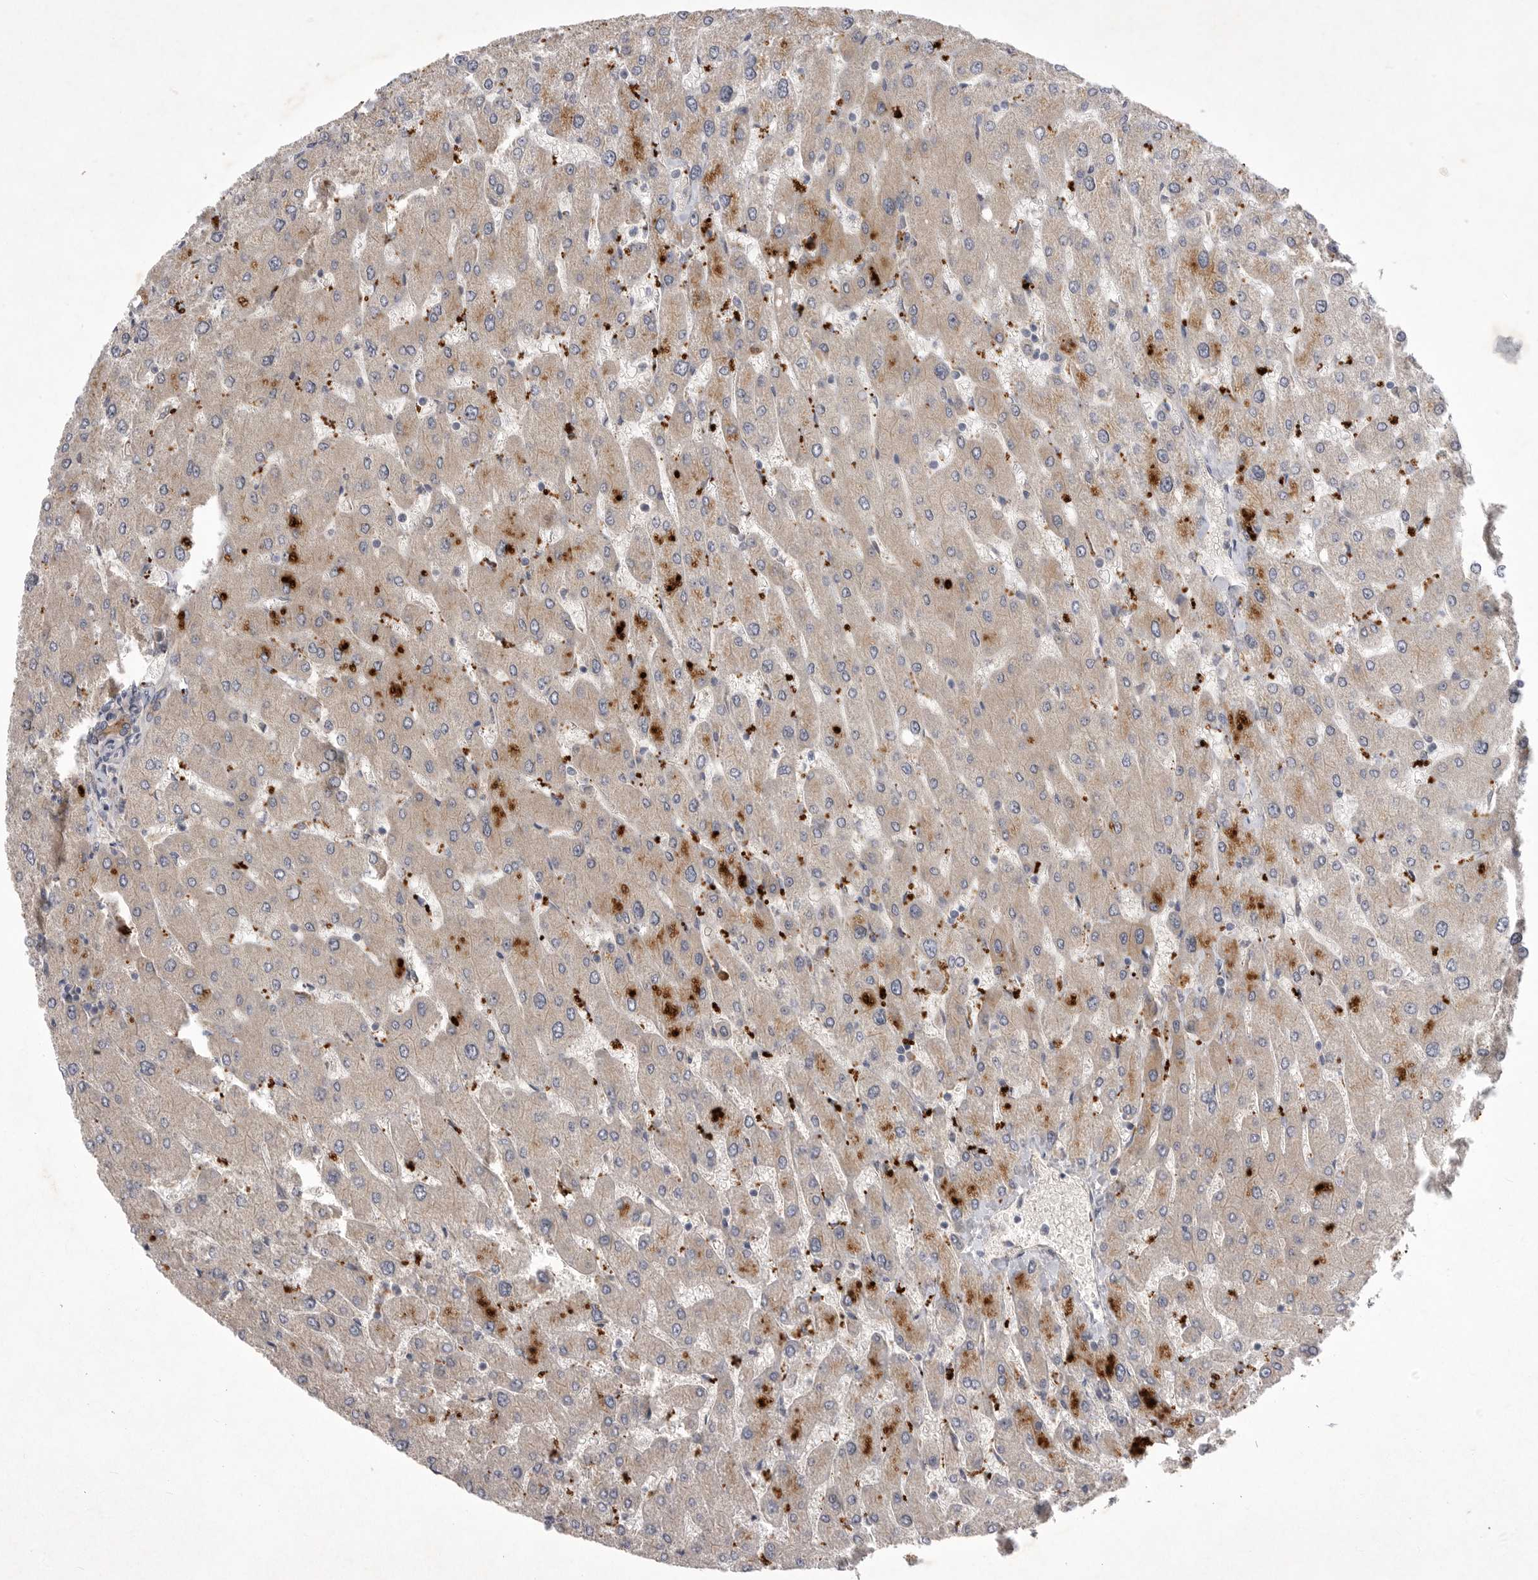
{"staining": {"intensity": "moderate", "quantity": "<25%", "location": "cytoplasmic/membranous"}, "tissue": "liver", "cell_type": "Cholangiocytes", "image_type": "normal", "snomed": [{"axis": "morphology", "description": "Normal tissue, NOS"}, {"axis": "topography", "description": "Liver"}], "caption": "Immunohistochemical staining of normal human liver exhibits moderate cytoplasmic/membranous protein expression in about <25% of cholangiocytes. (IHC, brightfield microscopy, high magnification).", "gene": "DHDDS", "patient": {"sex": "male", "age": 55}}